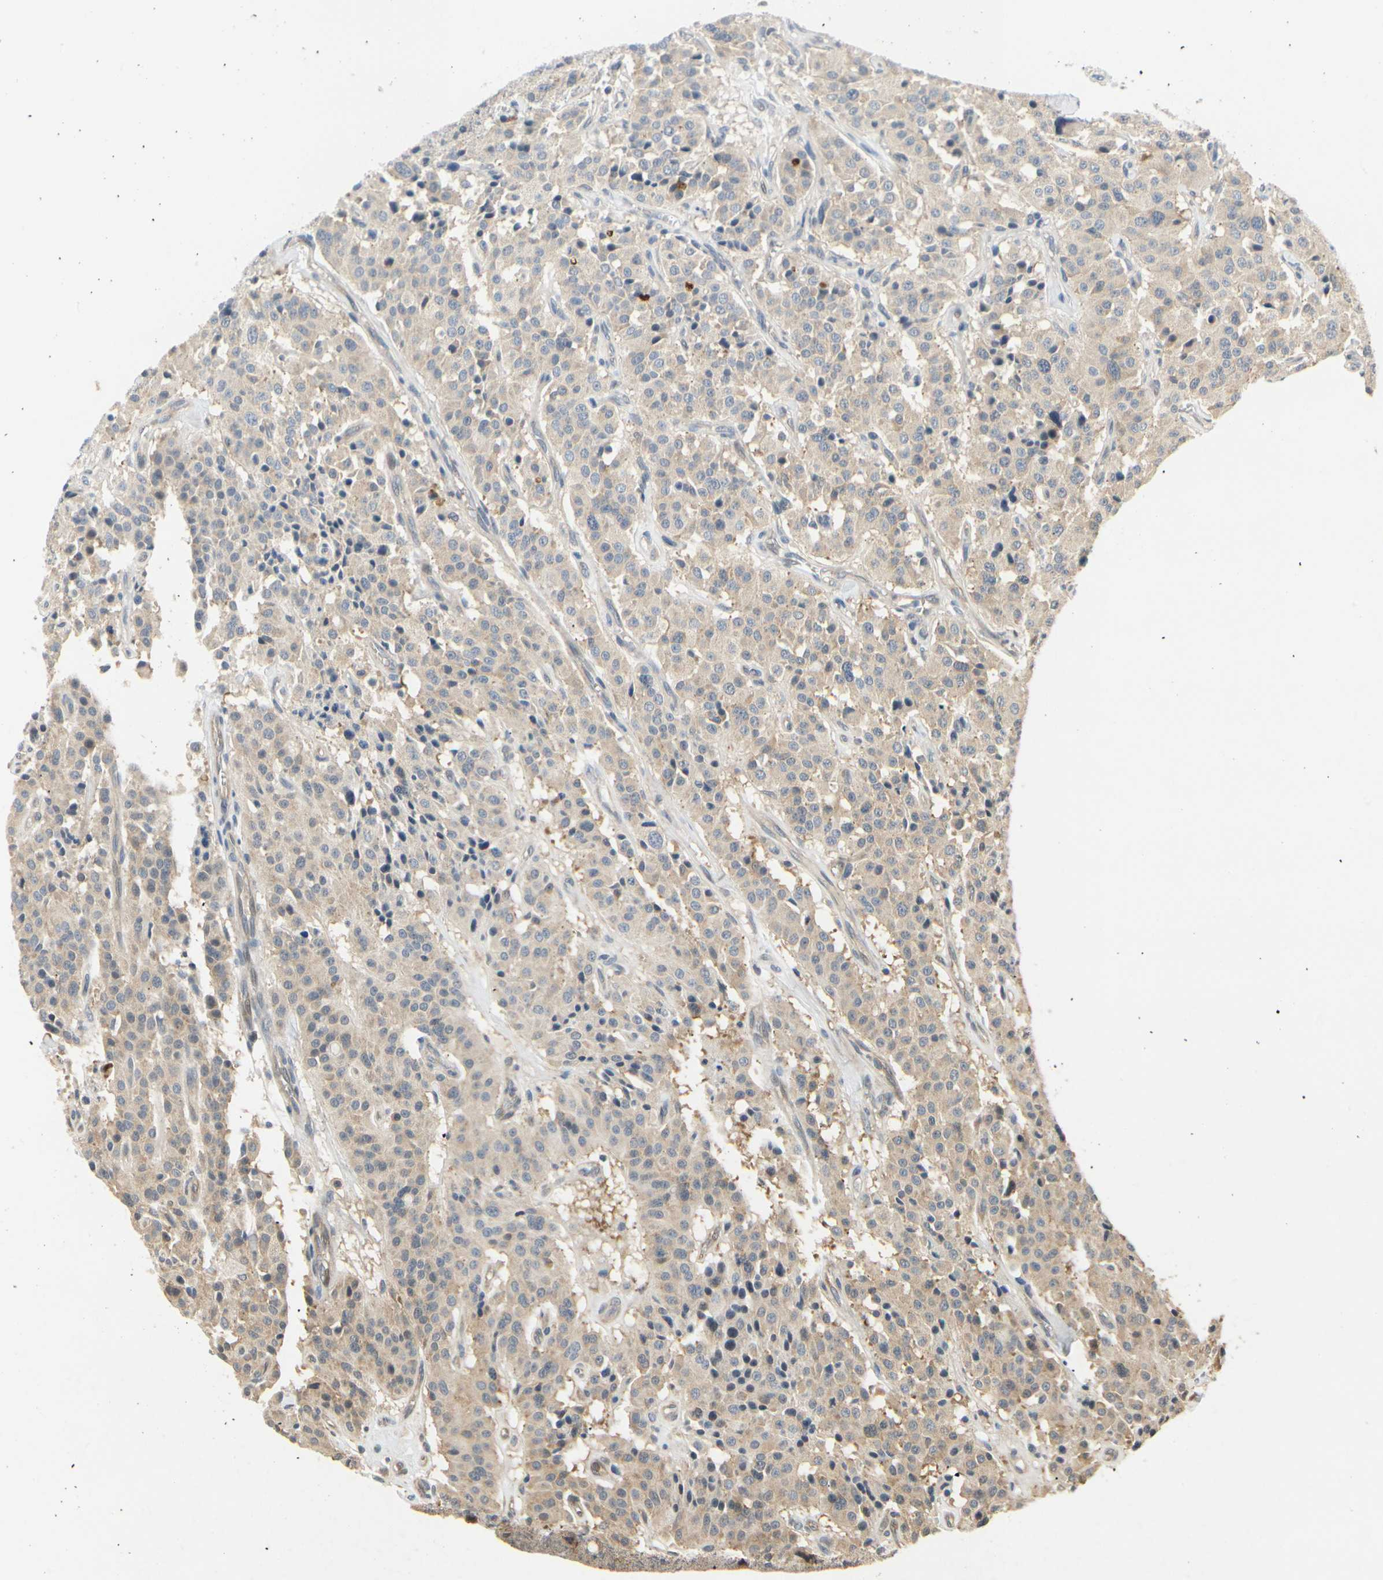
{"staining": {"intensity": "weak", "quantity": "25%-75%", "location": "cytoplasmic/membranous"}, "tissue": "carcinoid", "cell_type": "Tumor cells", "image_type": "cancer", "snomed": [{"axis": "morphology", "description": "Carcinoid, malignant, NOS"}, {"axis": "topography", "description": "Lung"}], "caption": "Immunohistochemistry (DAB) staining of human carcinoid shows weak cytoplasmic/membranous protein staining in approximately 25%-75% of tumor cells.", "gene": "EIF1AX", "patient": {"sex": "male", "age": 30}}